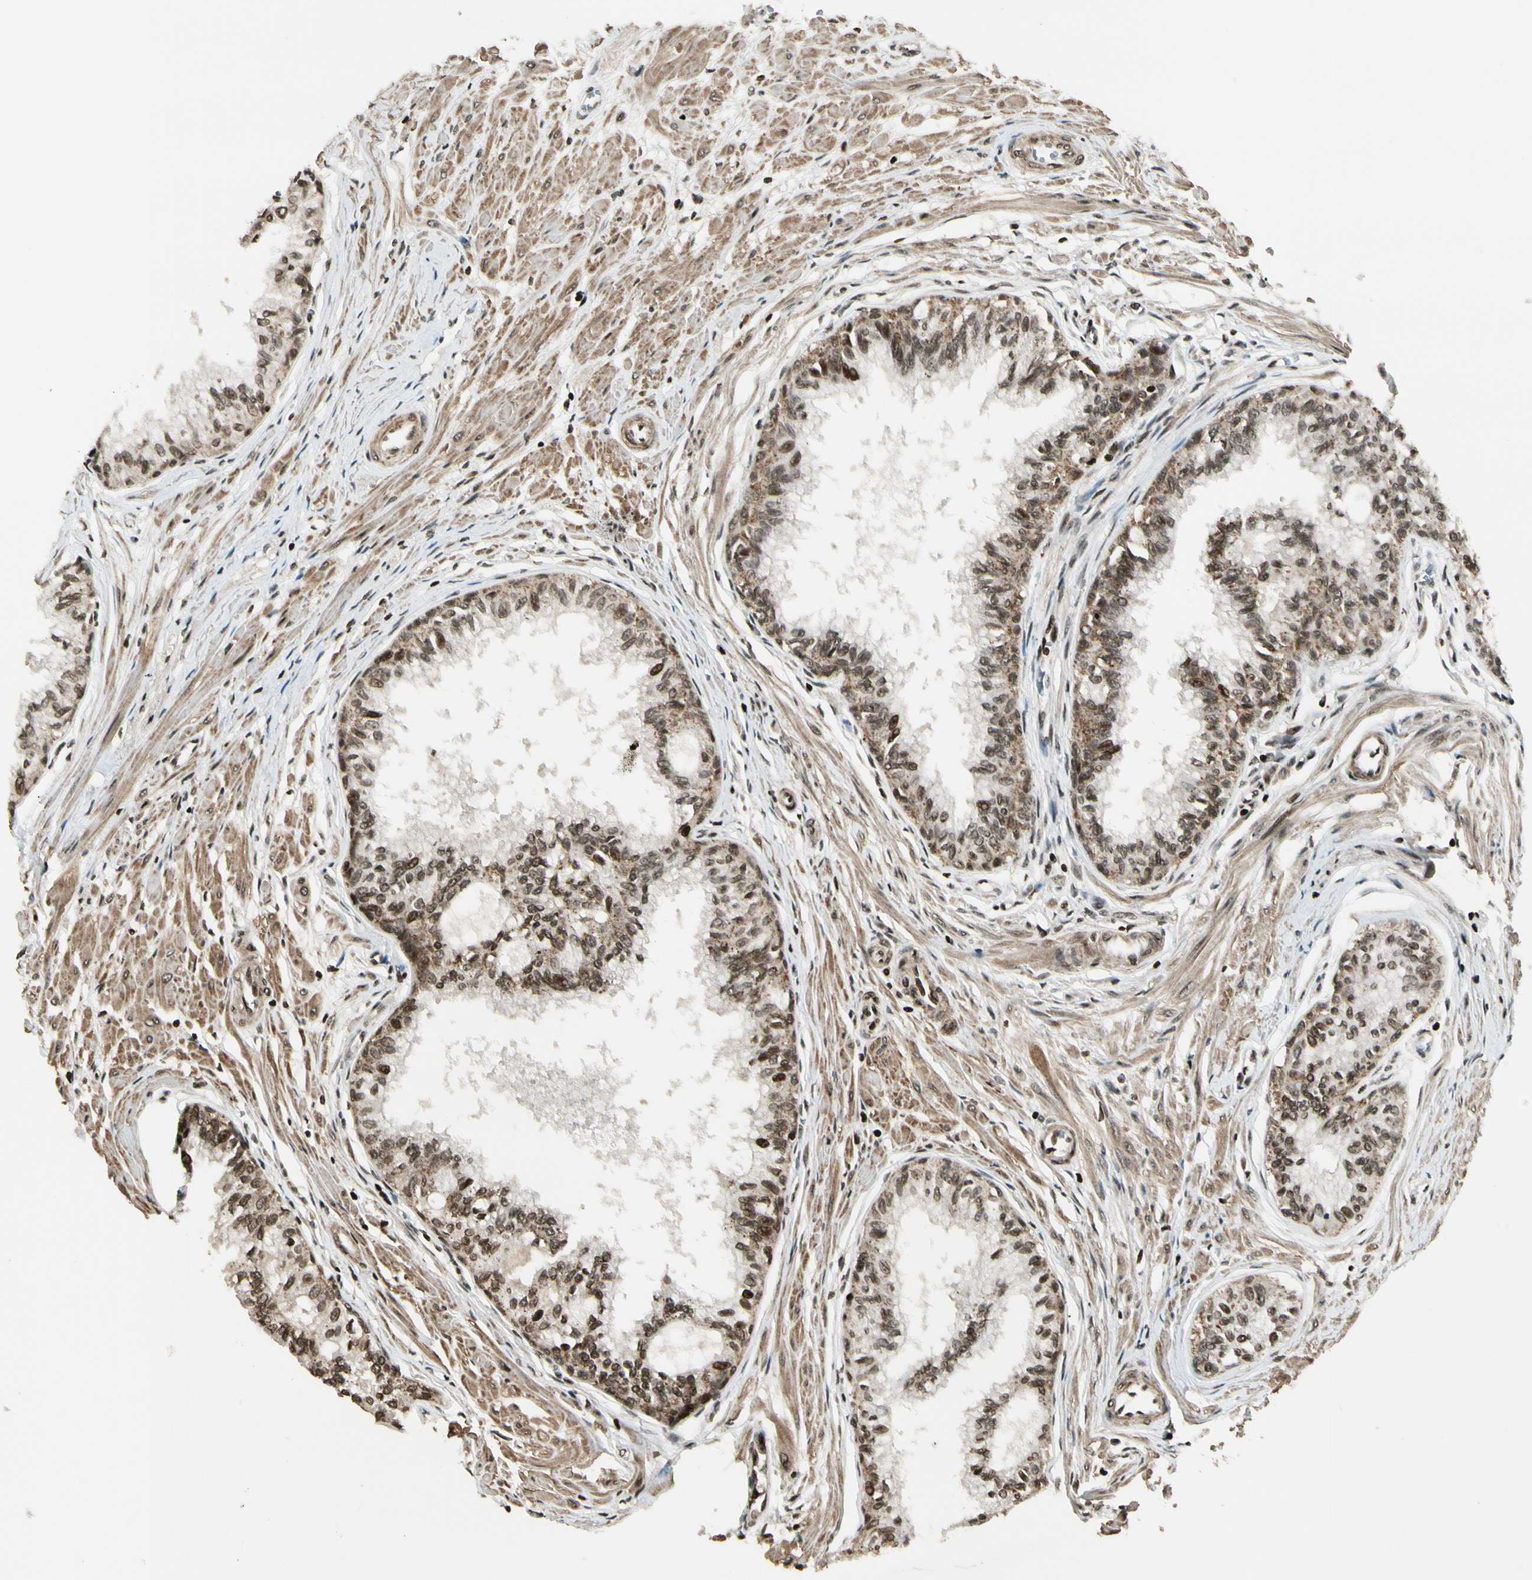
{"staining": {"intensity": "moderate", "quantity": ">75%", "location": "nuclear"}, "tissue": "prostate", "cell_type": "Glandular cells", "image_type": "normal", "snomed": [{"axis": "morphology", "description": "Normal tissue, NOS"}, {"axis": "topography", "description": "Prostate"}, {"axis": "topography", "description": "Seminal veicle"}], "caption": "Immunohistochemistry (IHC) photomicrograph of normal prostate: prostate stained using immunohistochemistry exhibits medium levels of moderate protein expression localized specifically in the nuclear of glandular cells, appearing as a nuclear brown color.", "gene": "TSHZ3", "patient": {"sex": "male", "age": 60}}